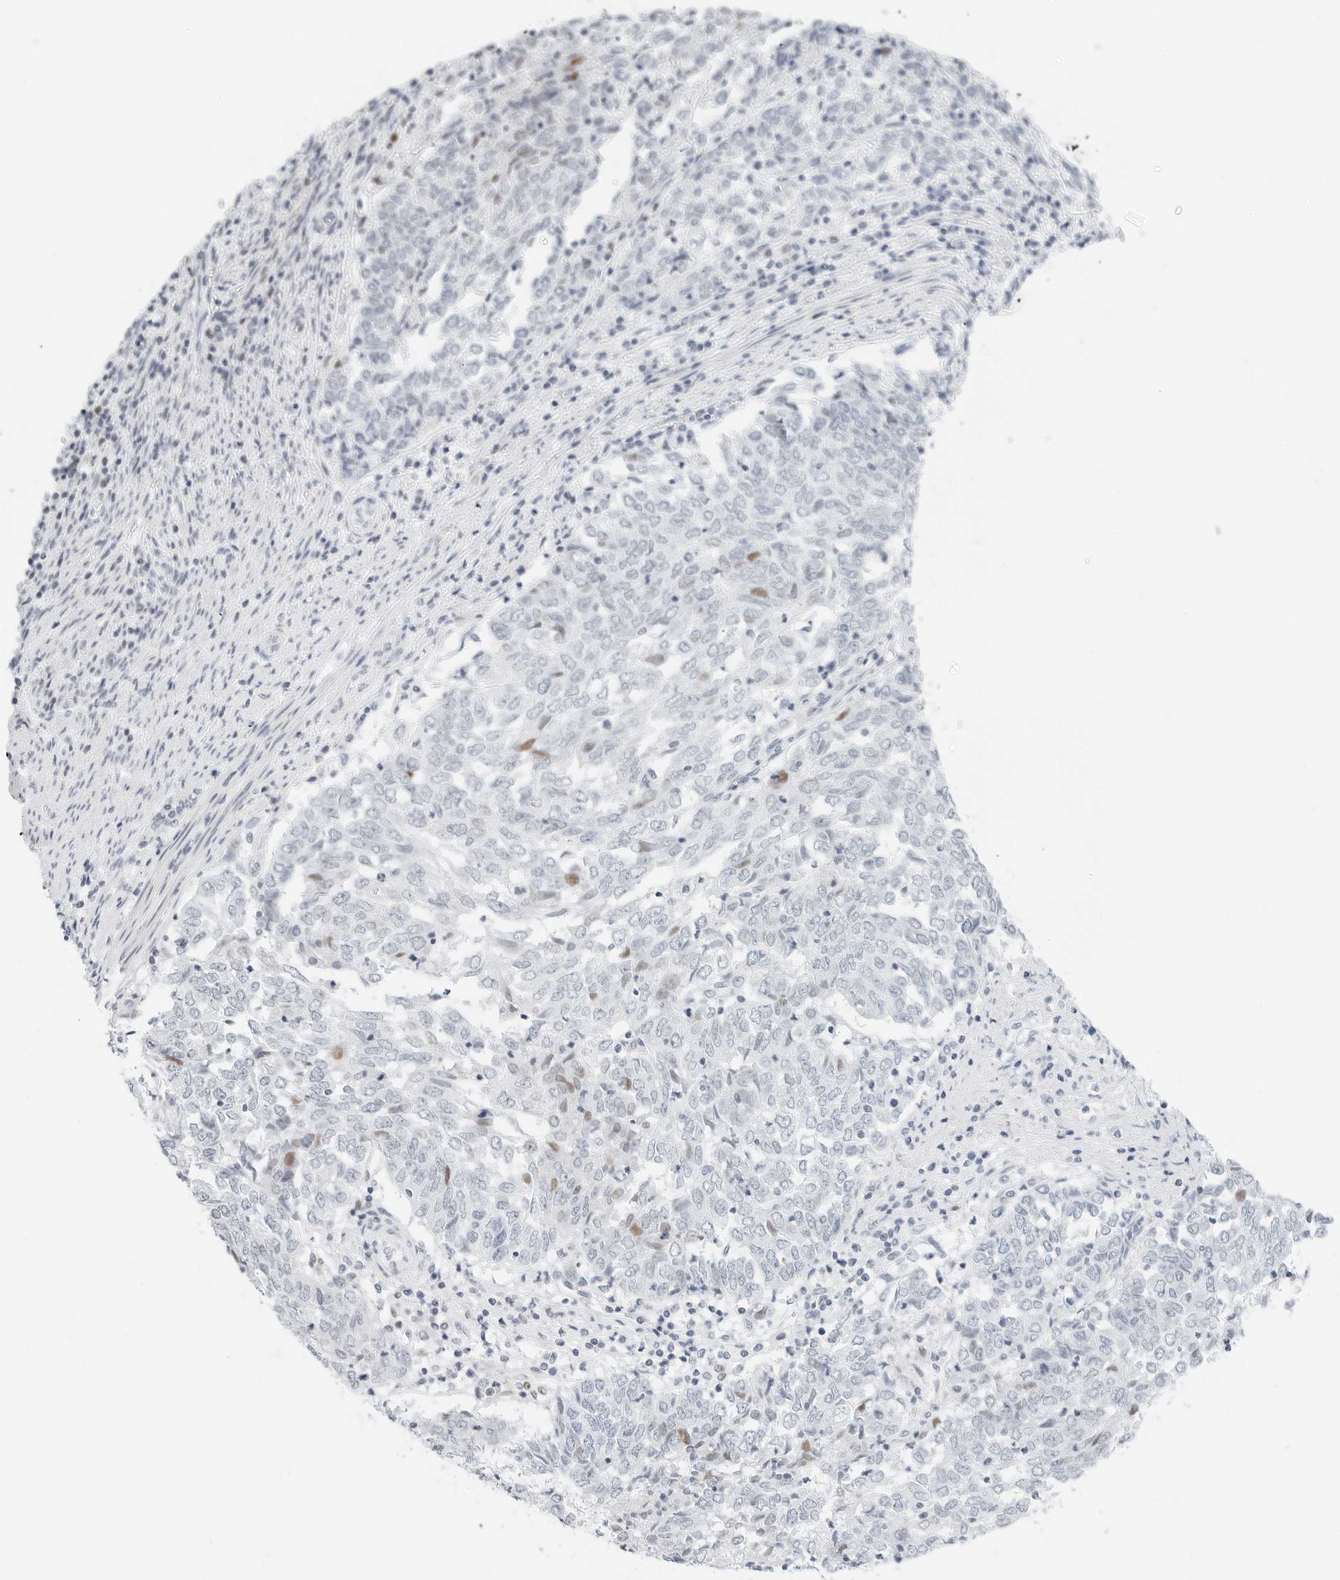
{"staining": {"intensity": "moderate", "quantity": "<25%", "location": "nuclear"}, "tissue": "endometrial cancer", "cell_type": "Tumor cells", "image_type": "cancer", "snomed": [{"axis": "morphology", "description": "Adenocarcinoma, NOS"}, {"axis": "topography", "description": "Endometrium"}], "caption": "Protein staining of adenocarcinoma (endometrial) tissue shows moderate nuclear staining in approximately <25% of tumor cells.", "gene": "NTMT2", "patient": {"sex": "female", "age": 80}}